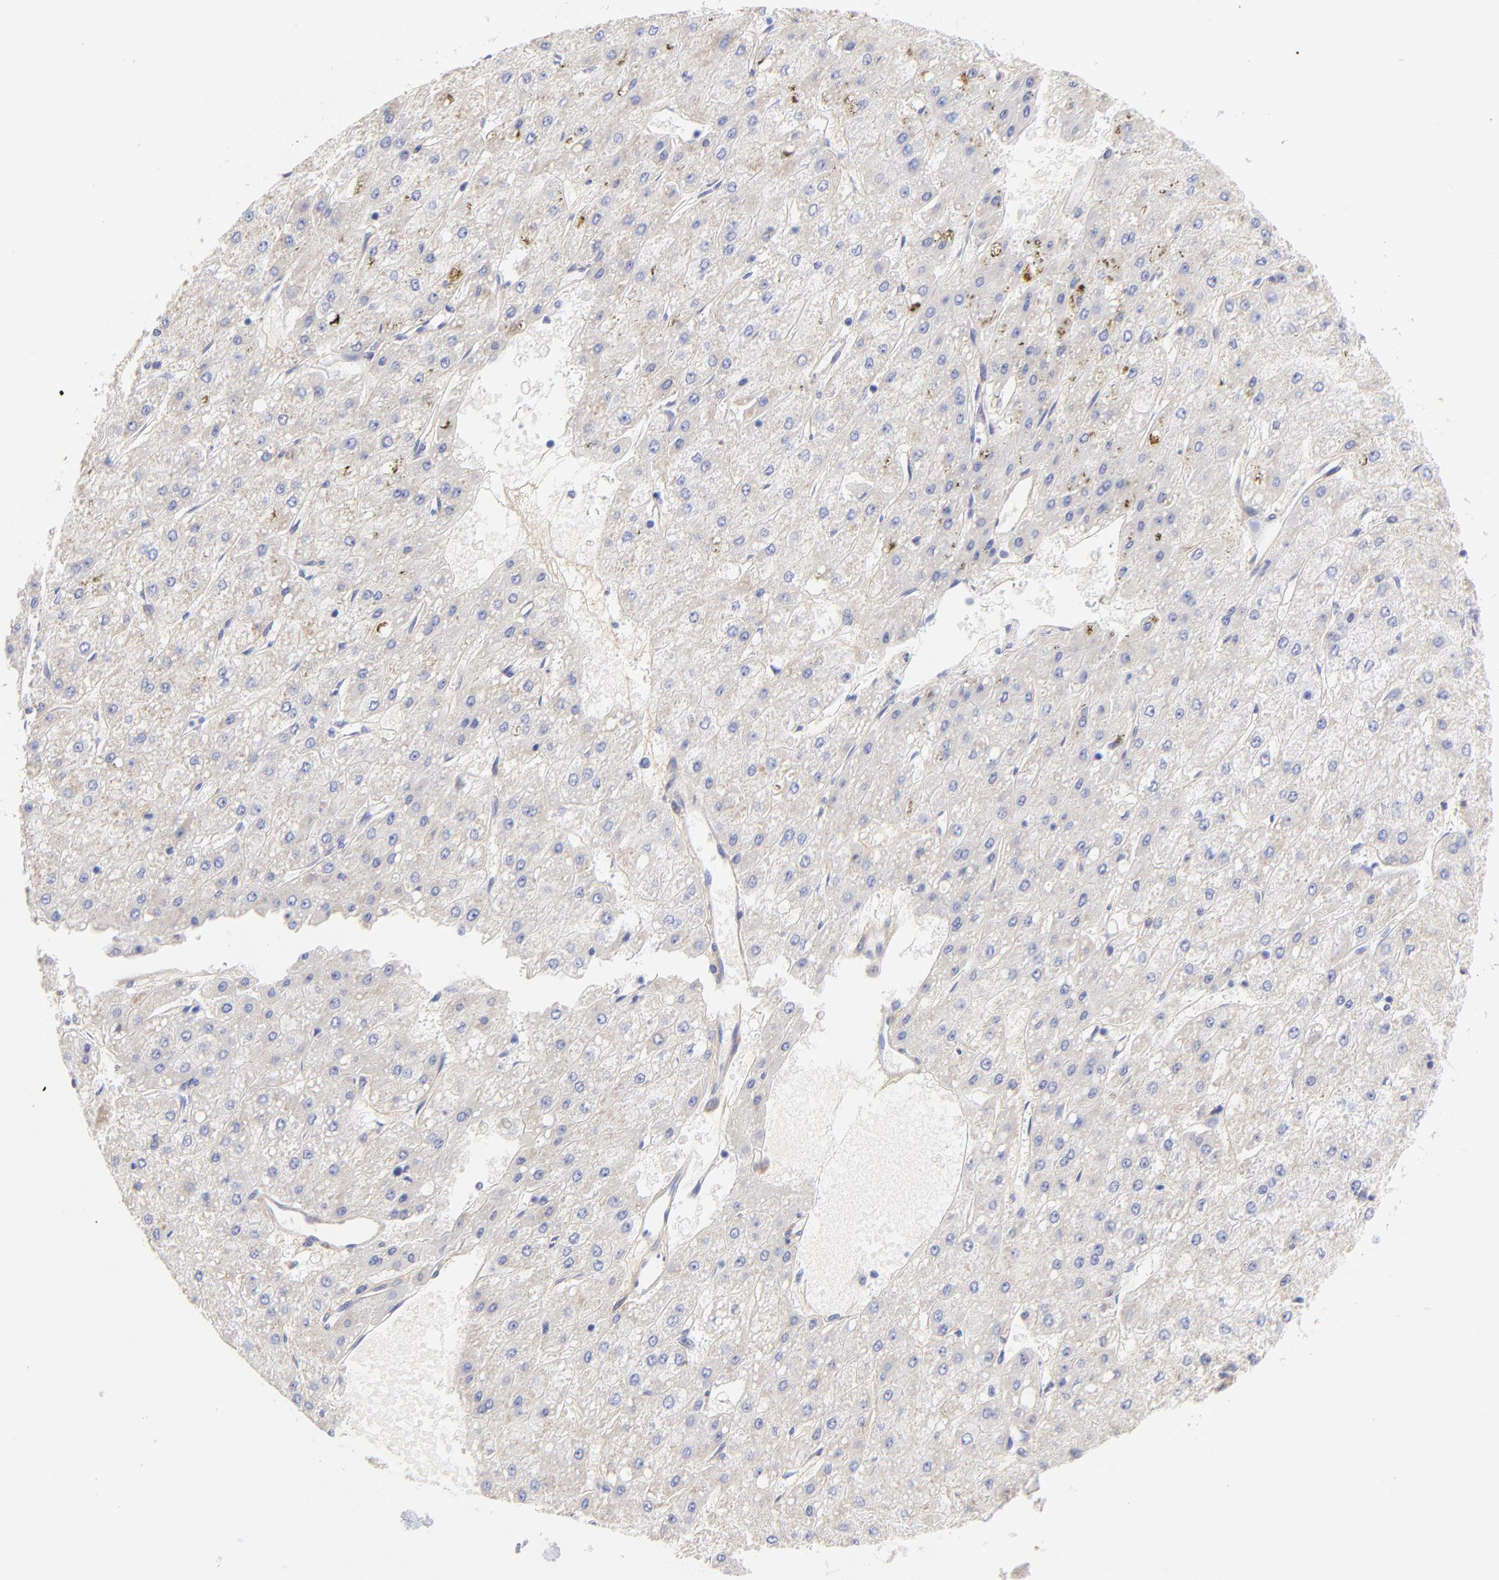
{"staining": {"intensity": "moderate", "quantity": ">75%", "location": "cytoplasmic/membranous"}, "tissue": "liver cancer", "cell_type": "Tumor cells", "image_type": "cancer", "snomed": [{"axis": "morphology", "description": "Carcinoma, Hepatocellular, NOS"}, {"axis": "topography", "description": "Liver"}], "caption": "IHC image of neoplastic tissue: human hepatocellular carcinoma (liver) stained using IHC demonstrates medium levels of moderate protein expression localized specifically in the cytoplasmic/membranous of tumor cells, appearing as a cytoplasmic/membranous brown color.", "gene": "C1QTNF6", "patient": {"sex": "female", "age": 52}}